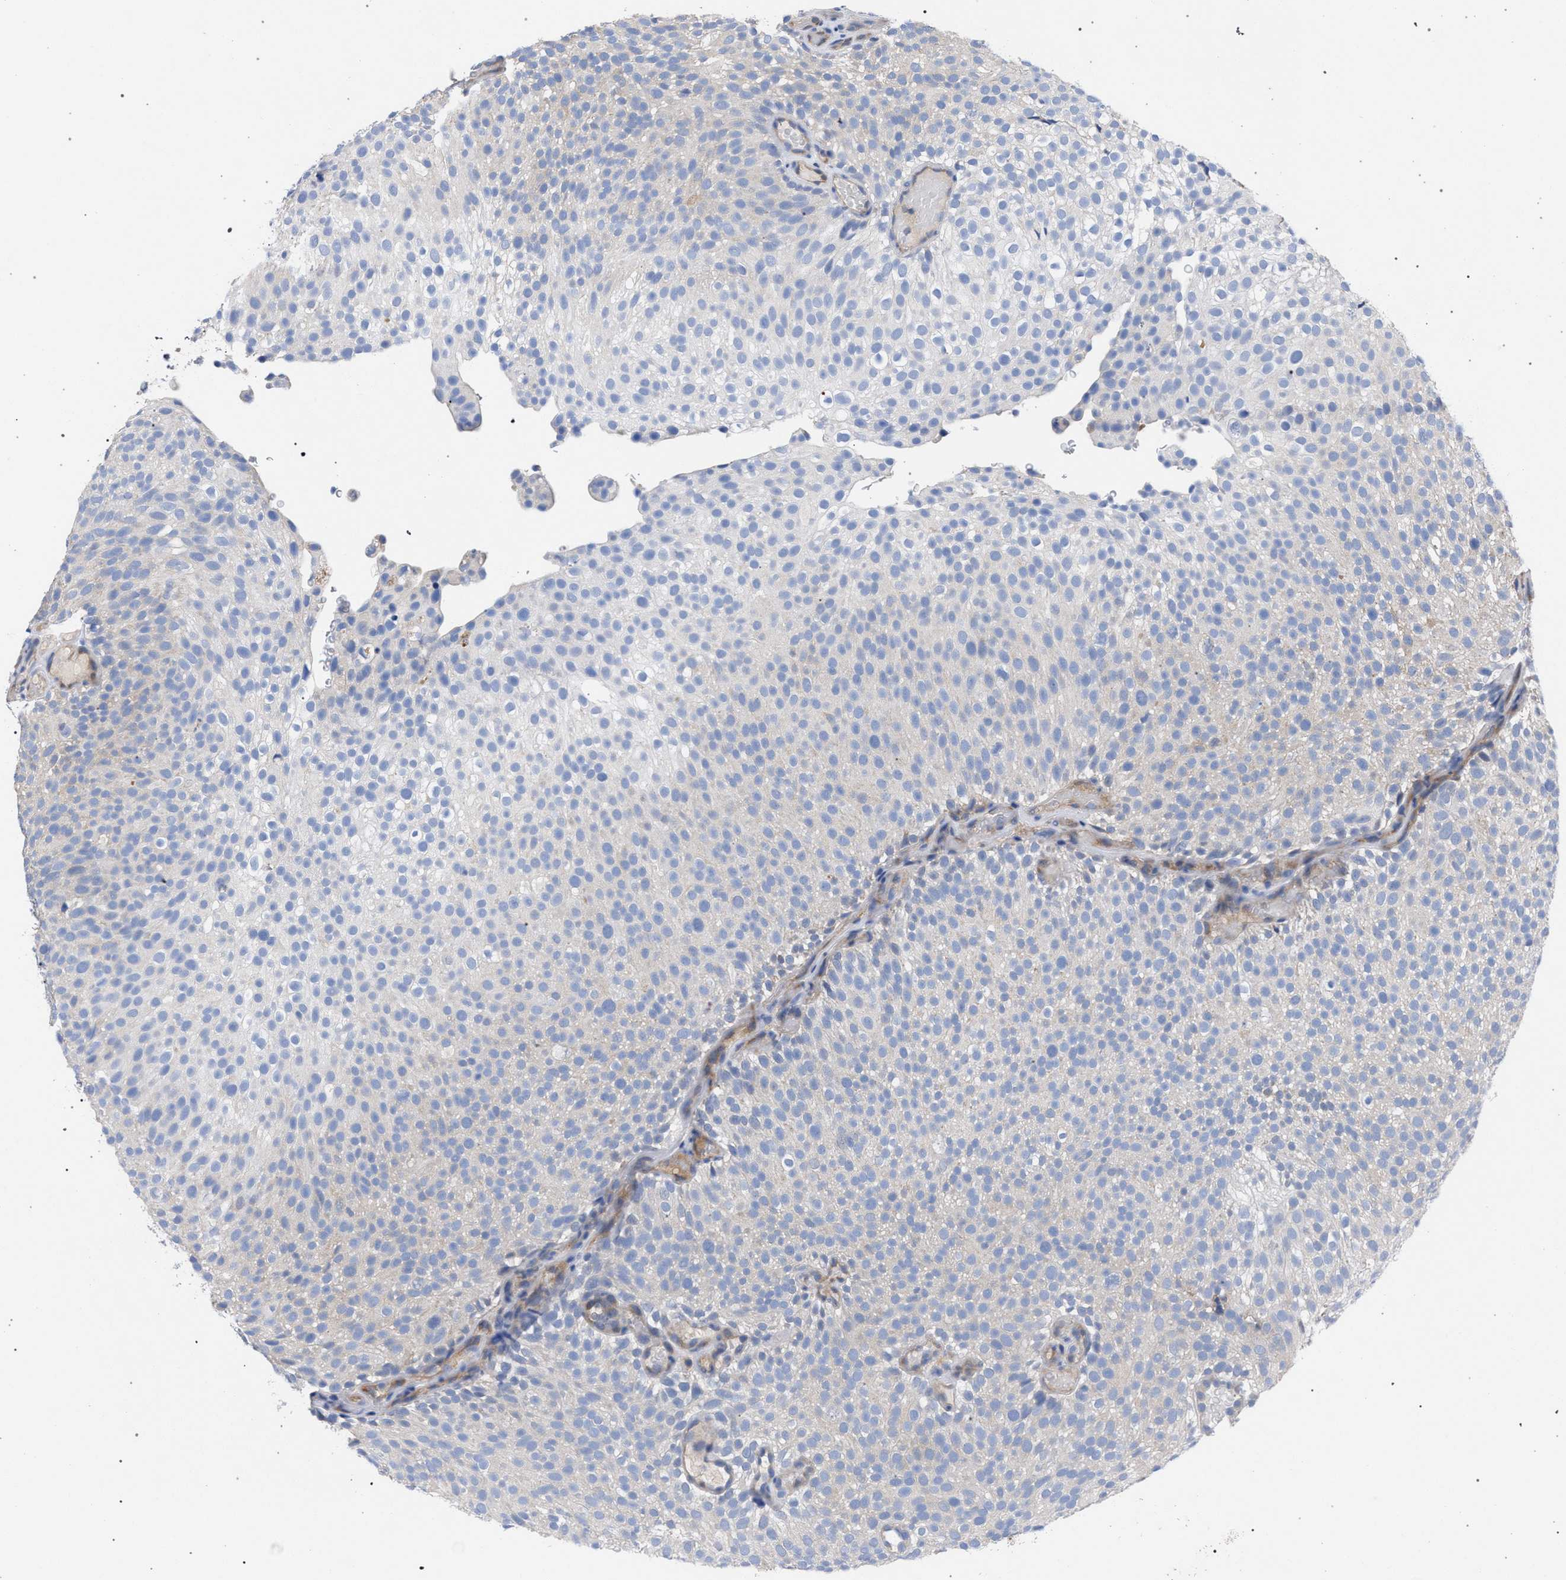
{"staining": {"intensity": "negative", "quantity": "none", "location": "none"}, "tissue": "urothelial cancer", "cell_type": "Tumor cells", "image_type": "cancer", "snomed": [{"axis": "morphology", "description": "Urothelial carcinoma, Low grade"}, {"axis": "topography", "description": "Urinary bladder"}], "caption": "This is a micrograph of immunohistochemistry (IHC) staining of low-grade urothelial carcinoma, which shows no expression in tumor cells.", "gene": "GMPR", "patient": {"sex": "male", "age": 78}}